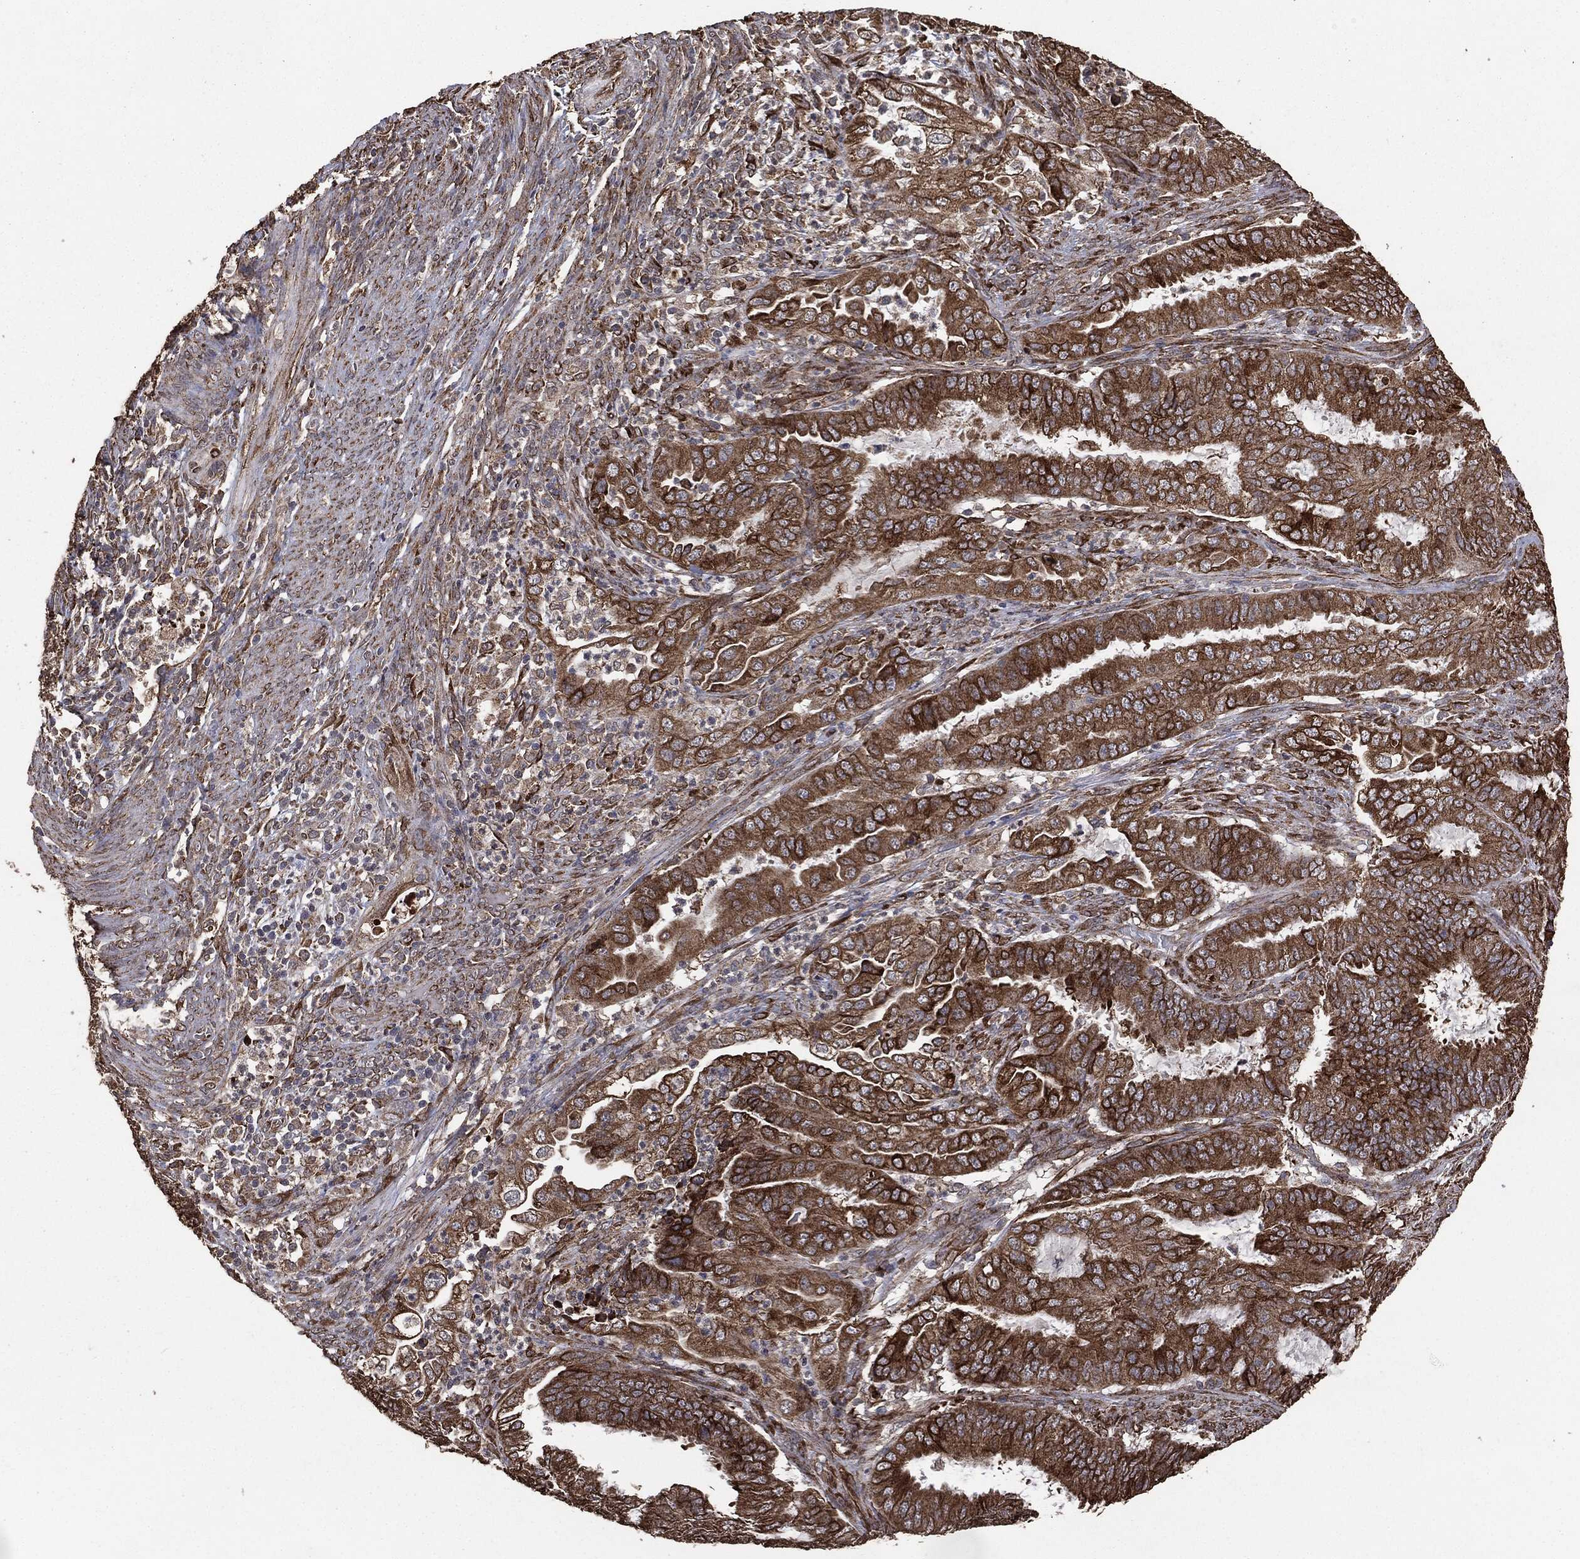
{"staining": {"intensity": "strong", "quantity": ">75%", "location": "cytoplasmic/membranous"}, "tissue": "endometrial cancer", "cell_type": "Tumor cells", "image_type": "cancer", "snomed": [{"axis": "morphology", "description": "Adenocarcinoma, NOS"}, {"axis": "topography", "description": "Endometrium"}], "caption": "A high-resolution micrograph shows immunohistochemistry staining of endometrial adenocarcinoma, which exhibits strong cytoplasmic/membranous staining in approximately >75% of tumor cells.", "gene": "MTOR", "patient": {"sex": "female", "age": 51}}